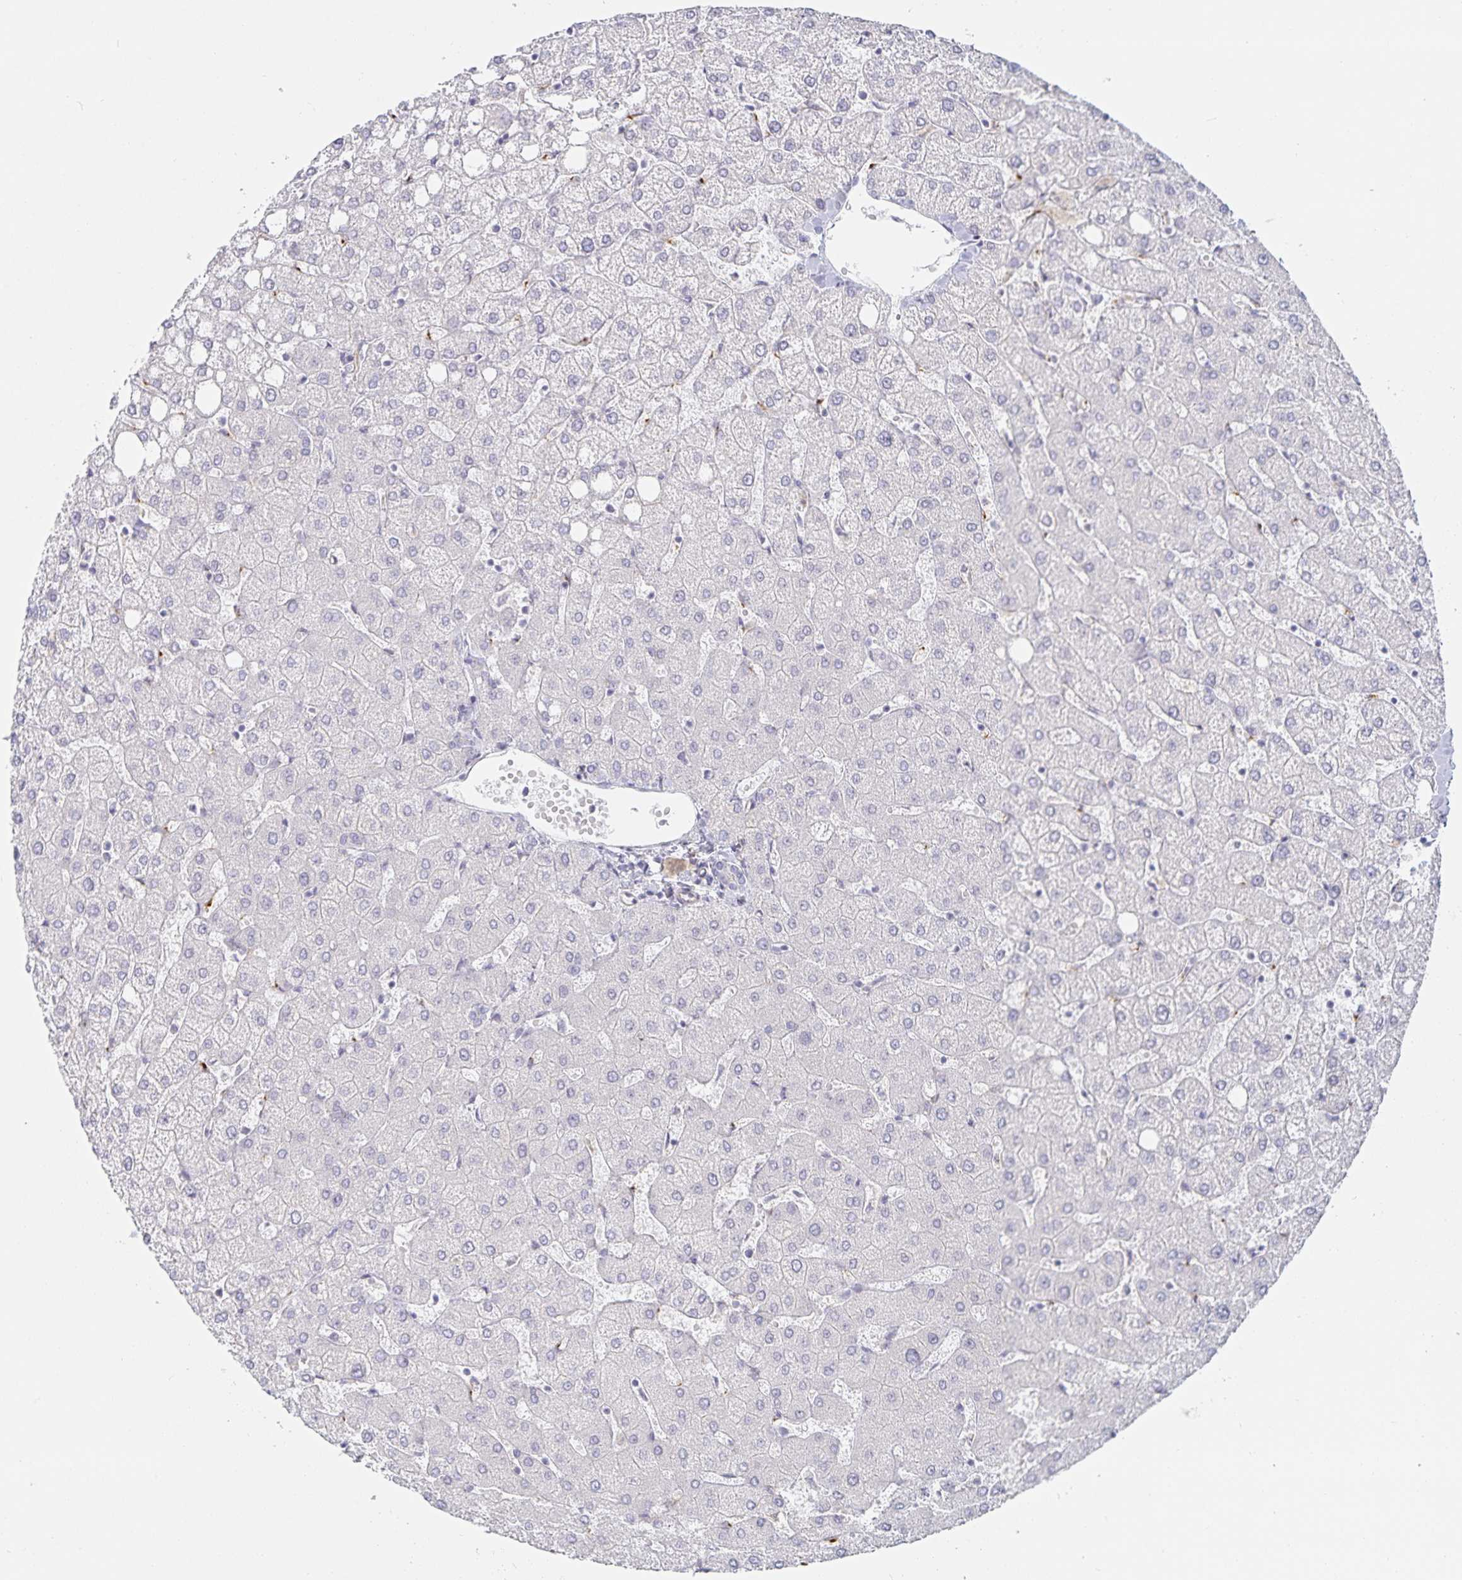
{"staining": {"intensity": "negative", "quantity": "none", "location": "none"}, "tissue": "liver", "cell_type": "Cholangiocytes", "image_type": "normal", "snomed": [{"axis": "morphology", "description": "Normal tissue, NOS"}, {"axis": "topography", "description": "Liver"}], "caption": "Immunohistochemical staining of benign human liver displays no significant staining in cholangiocytes. (Stains: DAB (3,3'-diaminobenzidine) immunohistochemistry (IHC) with hematoxylin counter stain, Microscopy: brightfield microscopy at high magnification).", "gene": "S100G", "patient": {"sex": "female", "age": 54}}